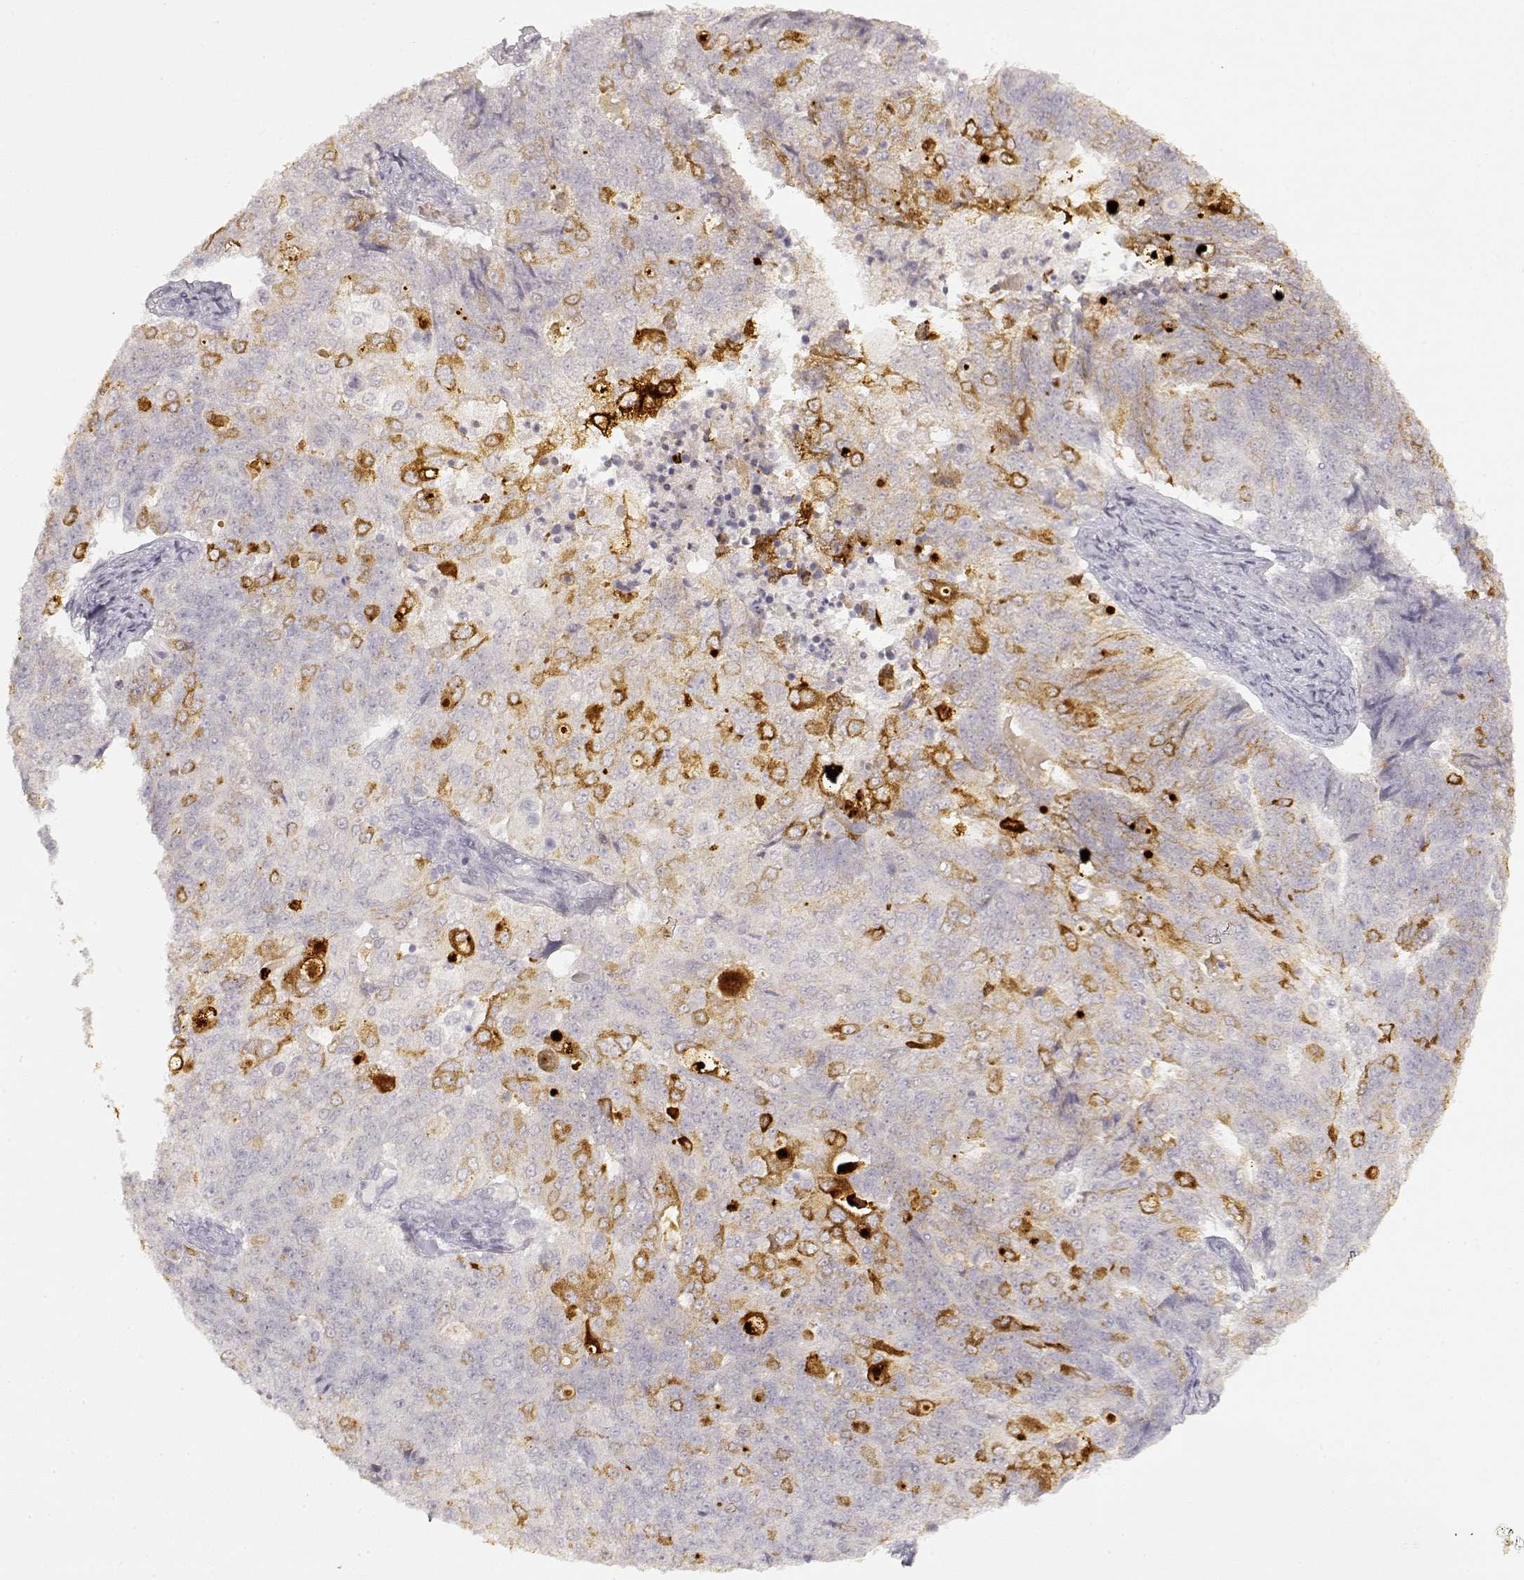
{"staining": {"intensity": "strong", "quantity": "<25%", "location": "cytoplasmic/membranous"}, "tissue": "endometrial cancer", "cell_type": "Tumor cells", "image_type": "cancer", "snomed": [{"axis": "morphology", "description": "Adenocarcinoma, NOS"}, {"axis": "topography", "description": "Endometrium"}], "caption": "A medium amount of strong cytoplasmic/membranous positivity is present in about <25% of tumor cells in adenocarcinoma (endometrial) tissue. (Brightfield microscopy of DAB IHC at high magnification).", "gene": "LAMC2", "patient": {"sex": "female", "age": 43}}